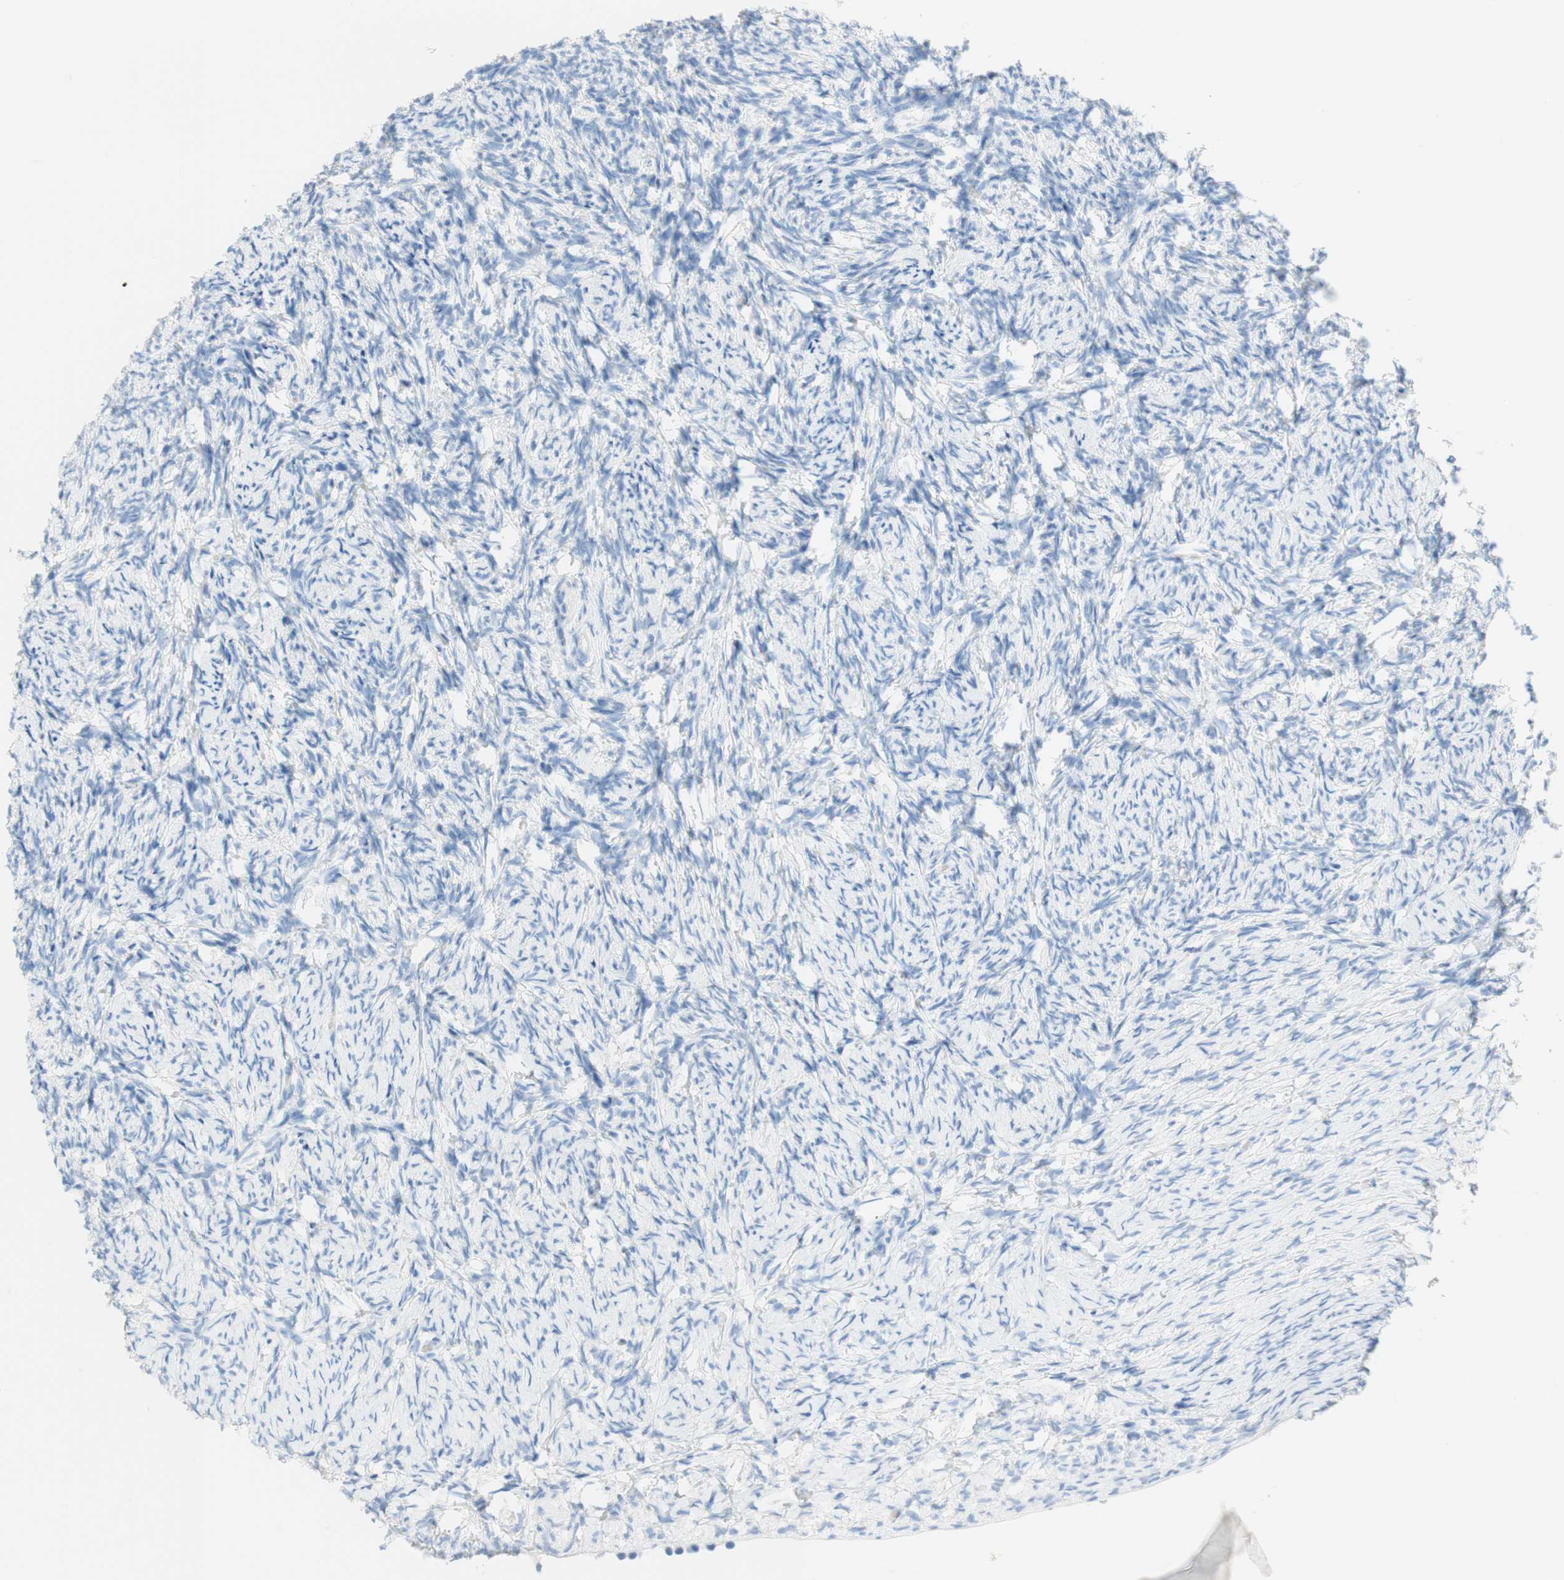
{"staining": {"intensity": "negative", "quantity": "none", "location": "none"}, "tissue": "ovary", "cell_type": "Ovarian stroma cells", "image_type": "normal", "snomed": [{"axis": "morphology", "description": "Normal tissue, NOS"}, {"axis": "topography", "description": "Ovary"}], "caption": "High power microscopy micrograph of an immunohistochemistry image of benign ovary, revealing no significant staining in ovarian stroma cells. The staining was performed using DAB (3,3'-diaminobenzidine) to visualize the protein expression in brown, while the nuclei were stained in blue with hematoxylin (Magnification: 20x).", "gene": "CEACAM1", "patient": {"sex": "female", "age": 60}}